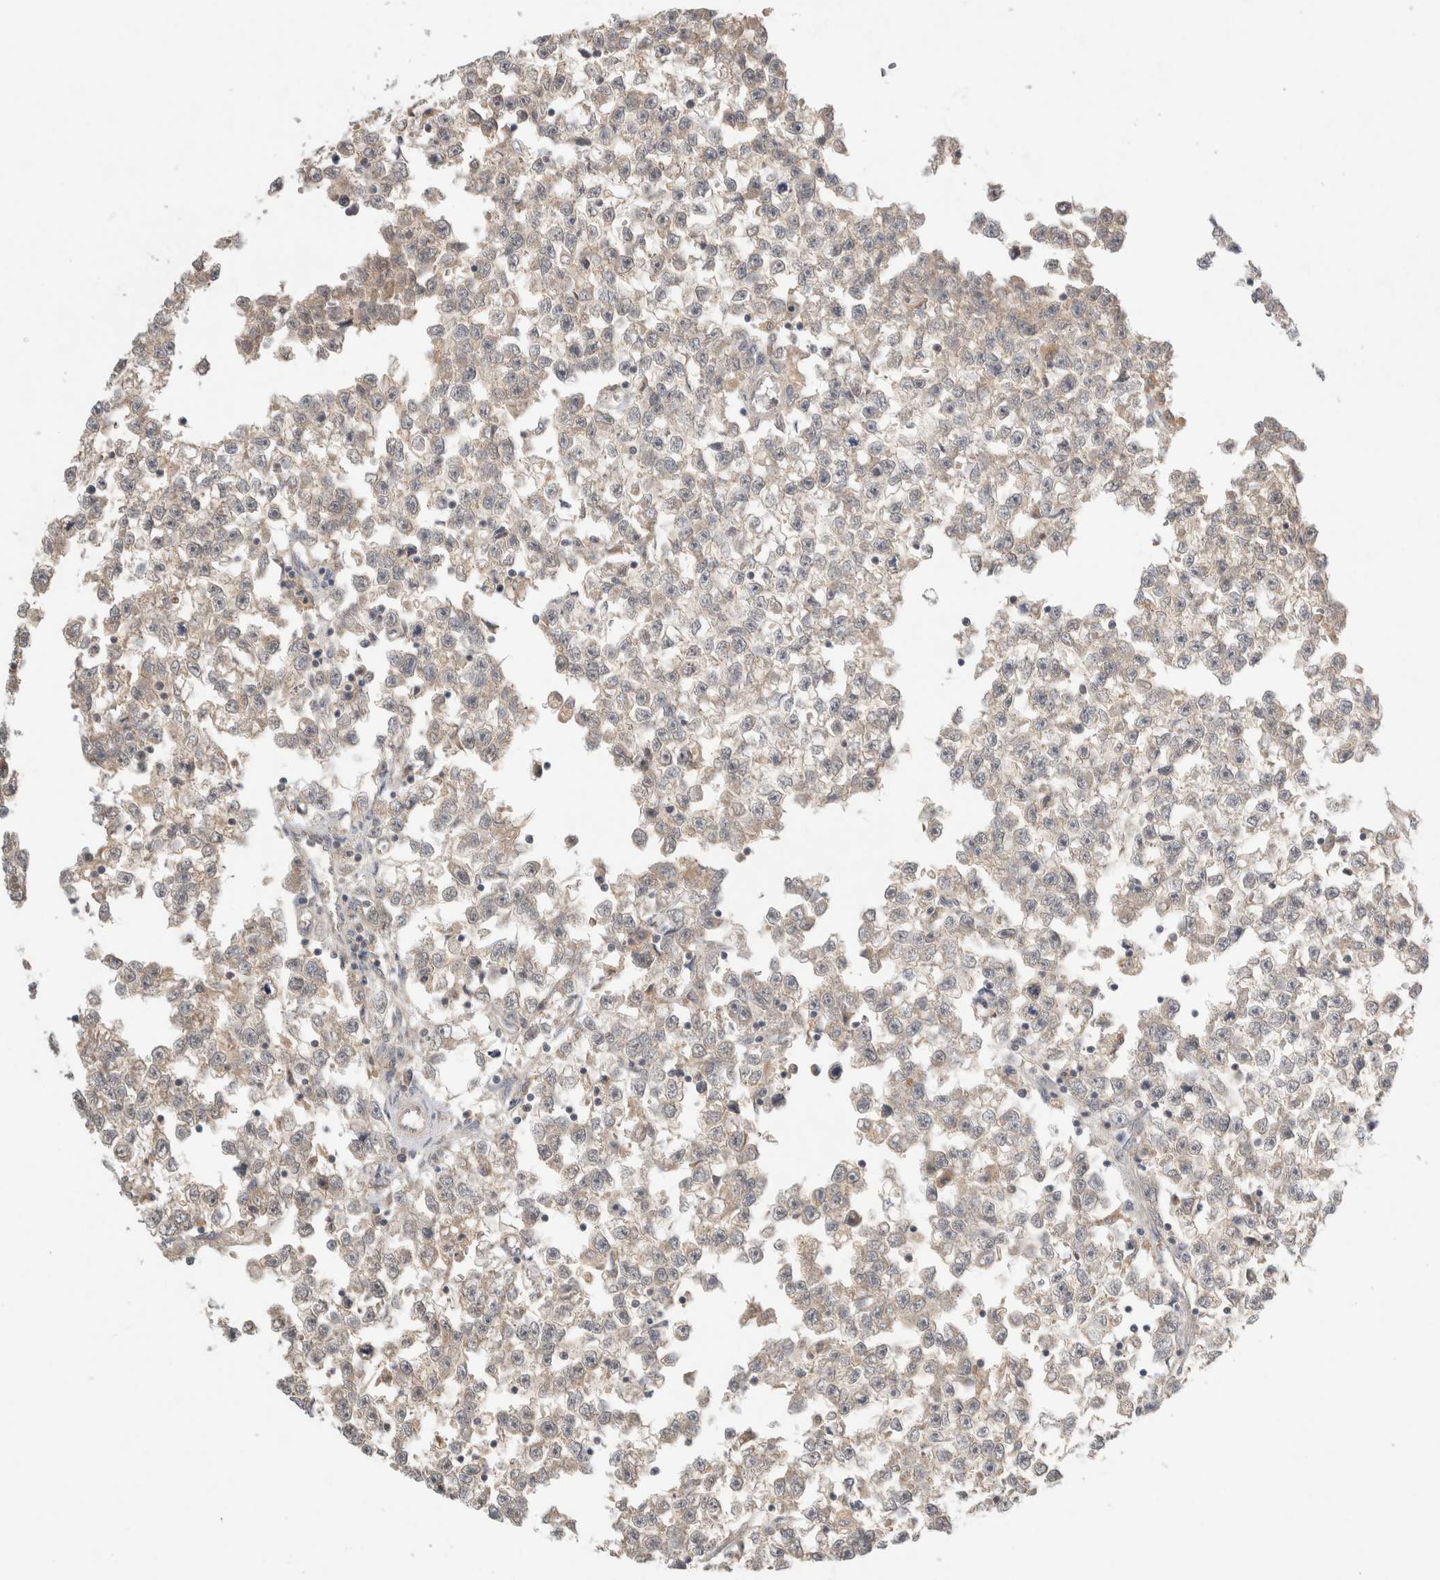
{"staining": {"intensity": "weak", "quantity": ">75%", "location": "cytoplasmic/membranous"}, "tissue": "testis cancer", "cell_type": "Tumor cells", "image_type": "cancer", "snomed": [{"axis": "morphology", "description": "Seminoma, NOS"}, {"axis": "morphology", "description": "Carcinoma, Embryonal, NOS"}, {"axis": "topography", "description": "Testis"}], "caption": "Immunohistochemistry micrograph of neoplastic tissue: human testis cancer stained using immunohistochemistry demonstrates low levels of weak protein expression localized specifically in the cytoplasmic/membranous of tumor cells, appearing as a cytoplasmic/membranous brown color.", "gene": "LOXL2", "patient": {"sex": "male", "age": 51}}